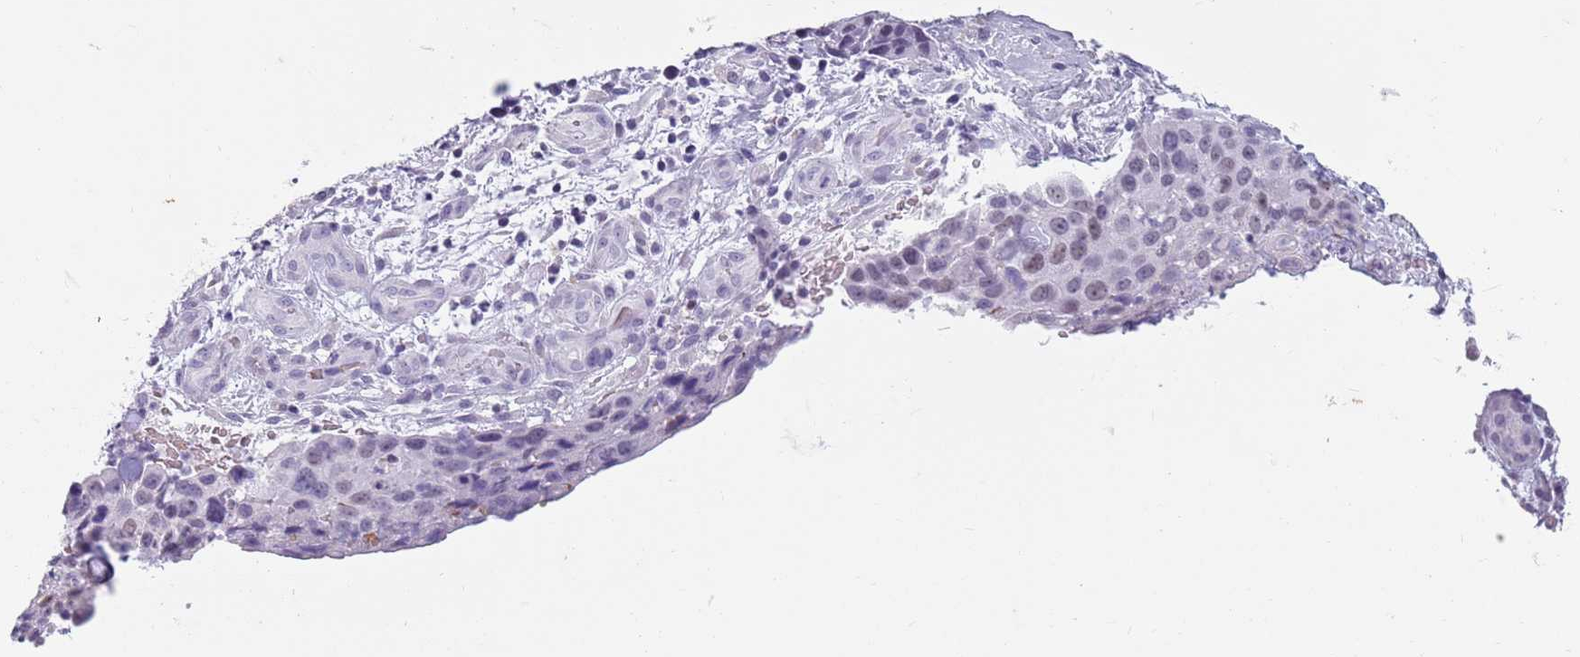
{"staining": {"intensity": "negative", "quantity": "none", "location": "none"}, "tissue": "skin cancer", "cell_type": "Tumor cells", "image_type": "cancer", "snomed": [{"axis": "morphology", "description": "Basal cell carcinoma"}, {"axis": "topography", "description": "Skin"}], "caption": "Tumor cells are negative for brown protein staining in skin cancer.", "gene": "SPESP1", "patient": {"sex": "female", "age": 74}}